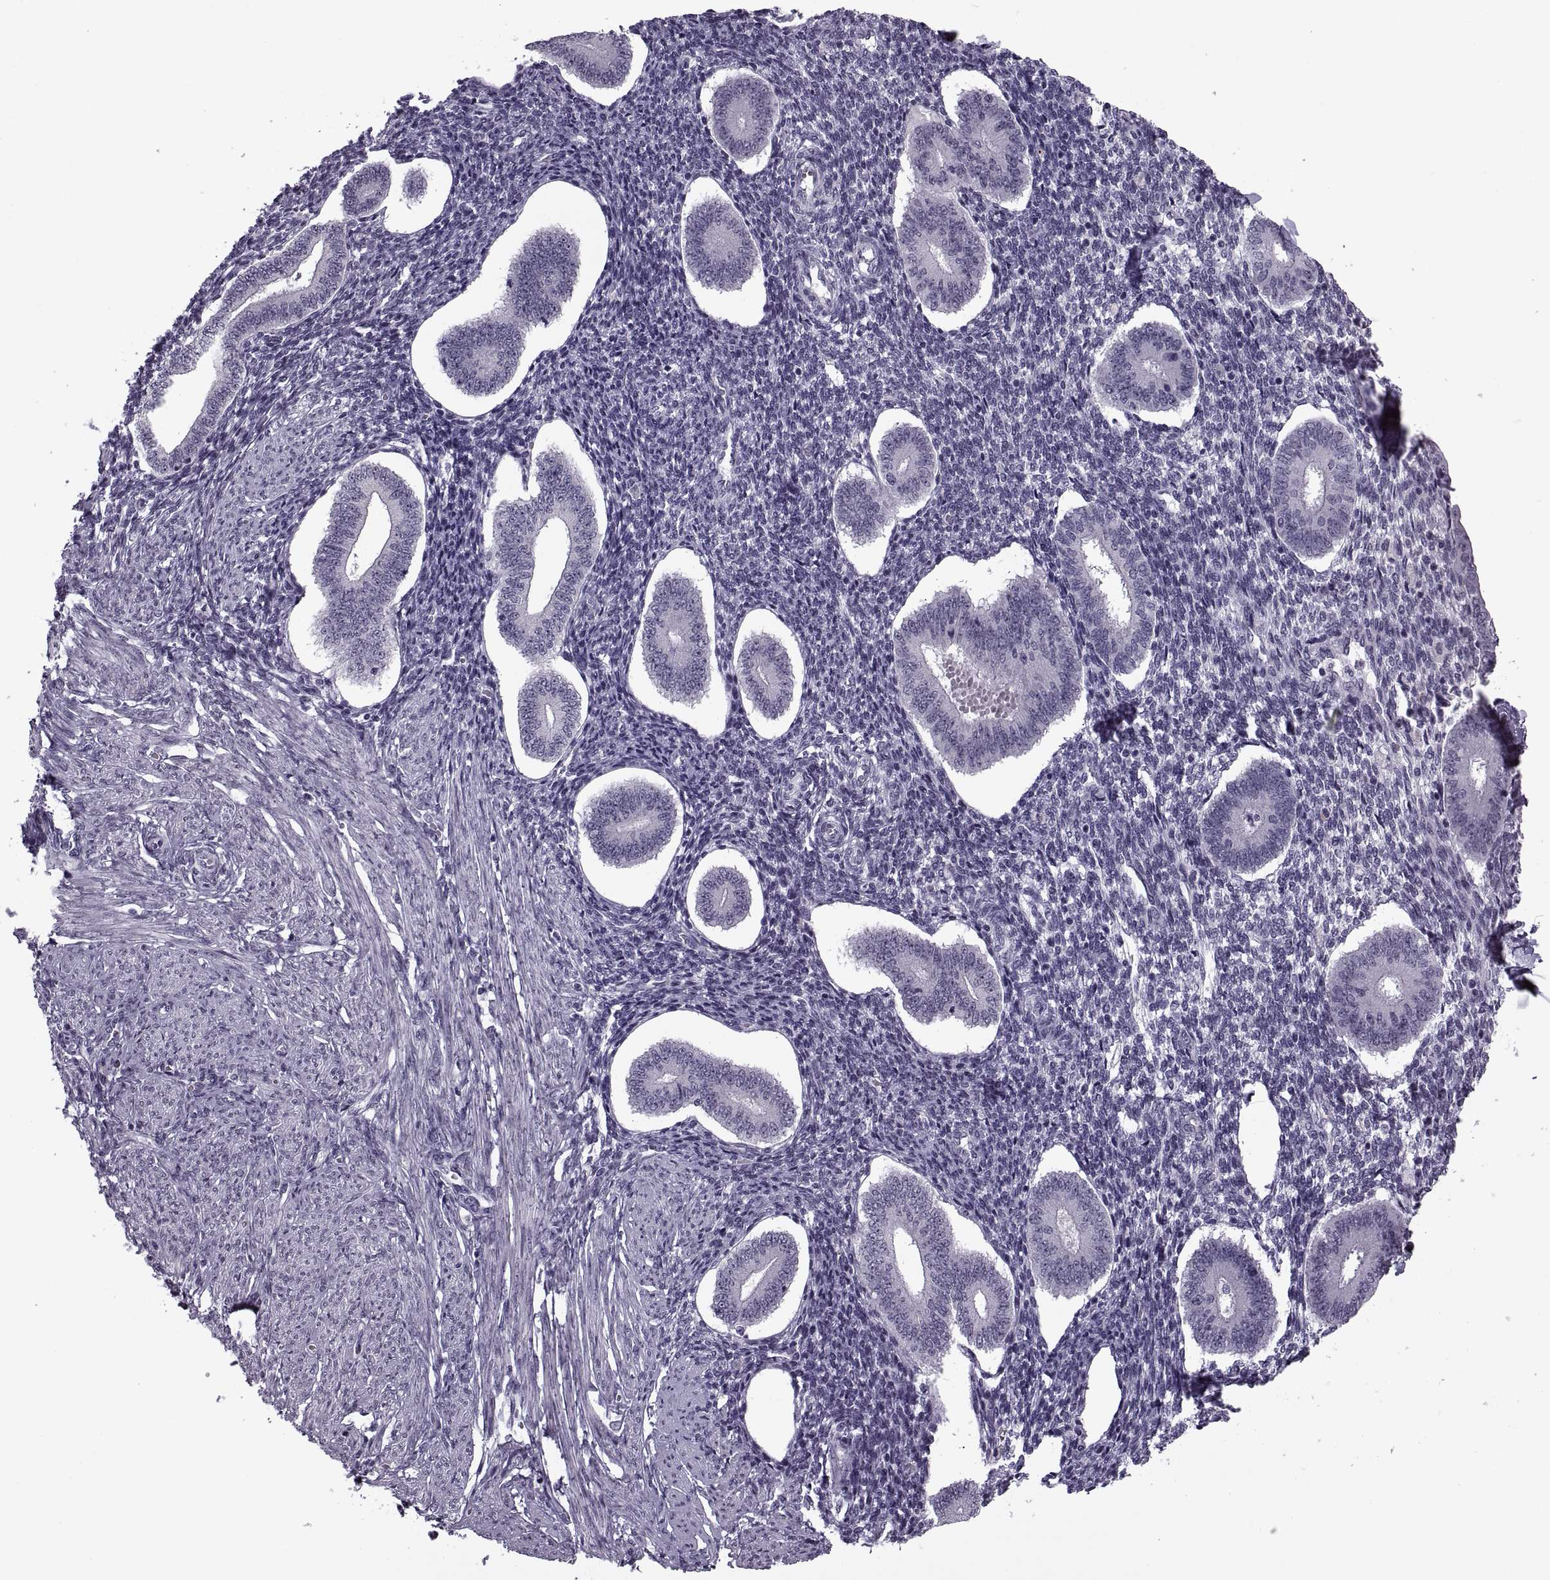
{"staining": {"intensity": "negative", "quantity": "none", "location": "none"}, "tissue": "endometrium", "cell_type": "Cells in endometrial stroma", "image_type": "normal", "snomed": [{"axis": "morphology", "description": "Normal tissue, NOS"}, {"axis": "topography", "description": "Endometrium"}], "caption": "Immunohistochemistry (IHC) of unremarkable human endometrium demonstrates no expression in cells in endometrial stroma.", "gene": "PAGE2B", "patient": {"sex": "female", "age": 40}}